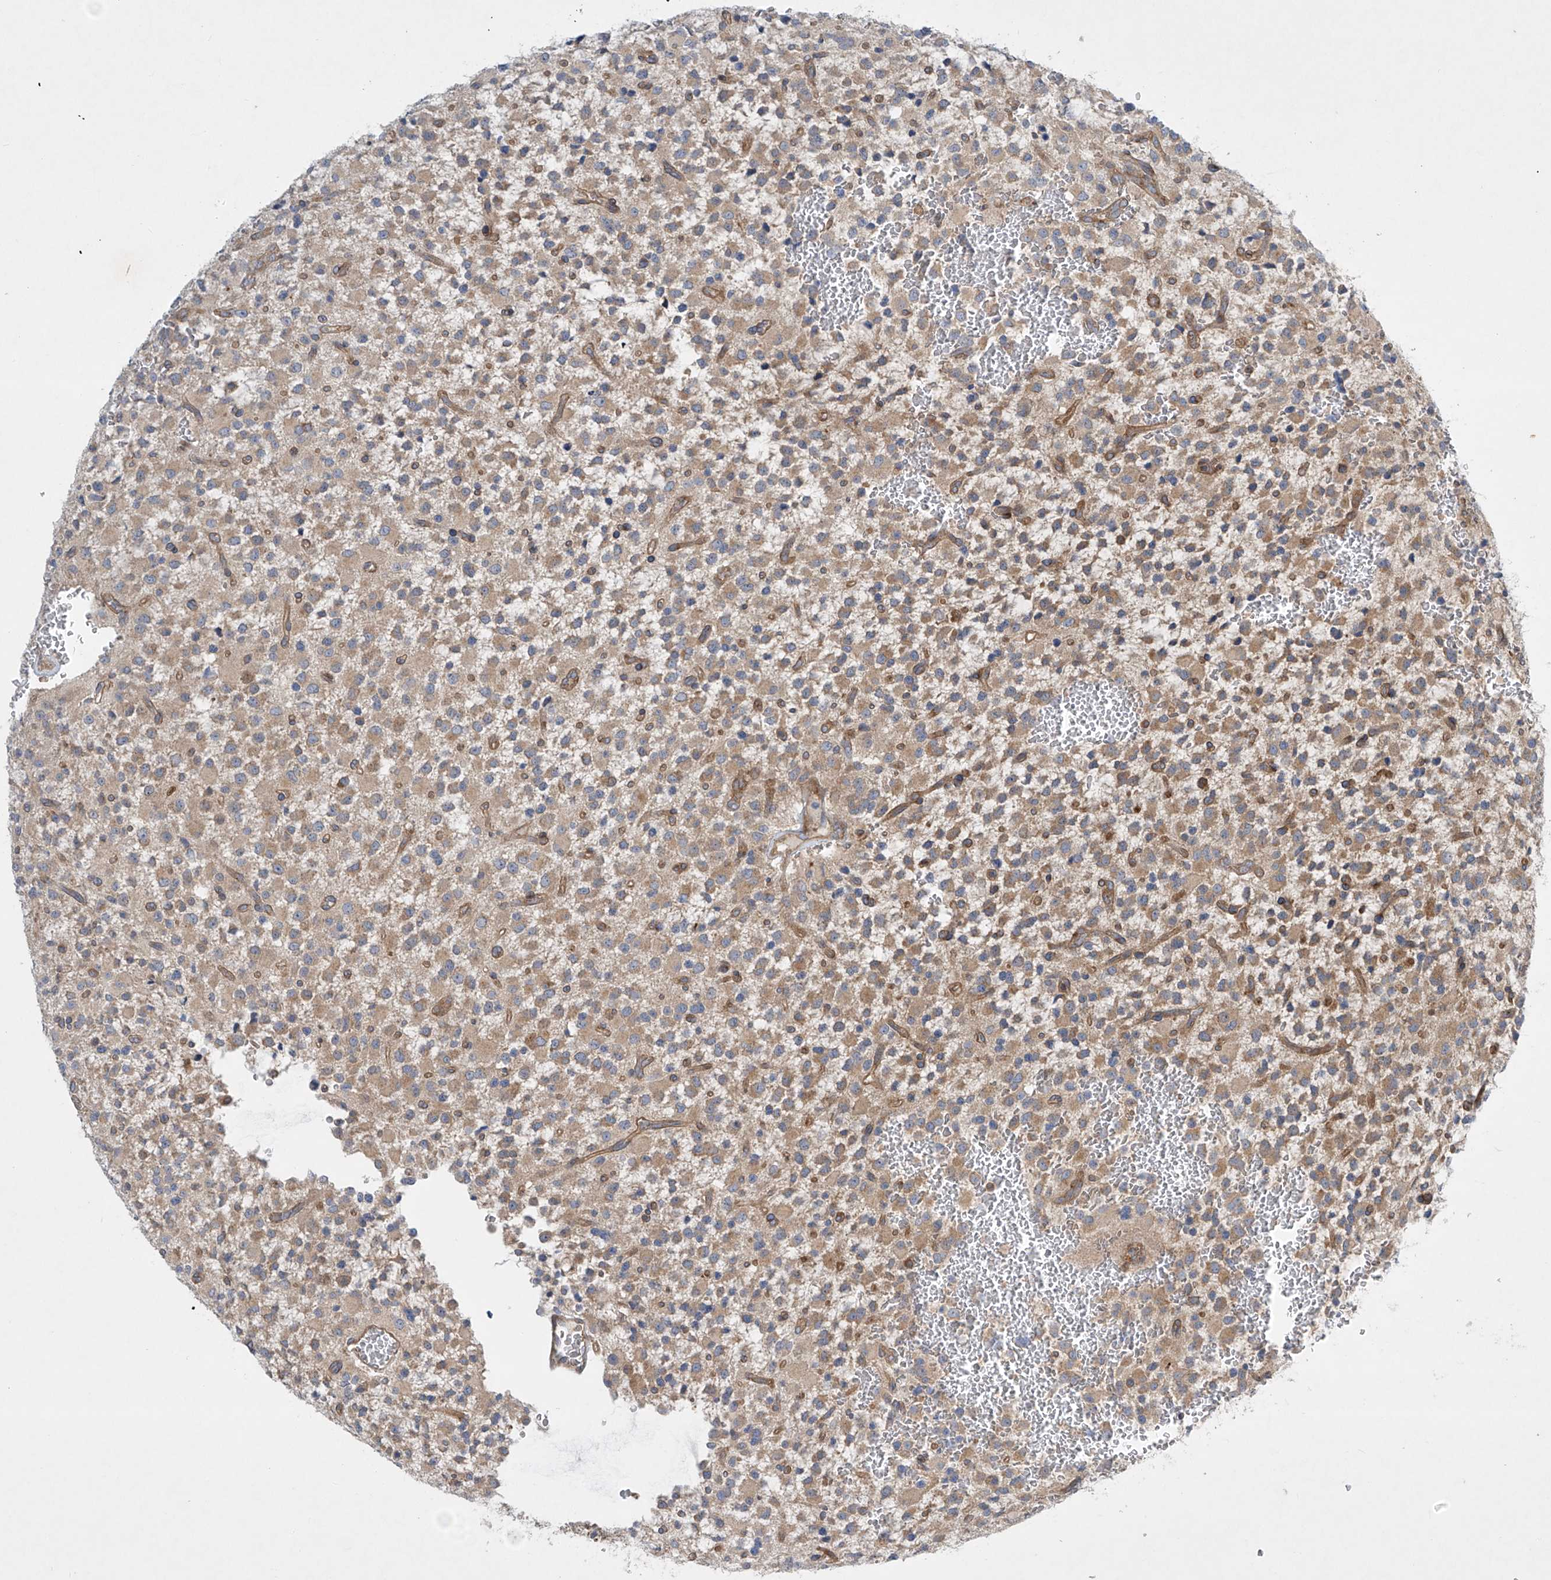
{"staining": {"intensity": "moderate", "quantity": "25%-75%", "location": "cytoplasmic/membranous"}, "tissue": "glioma", "cell_type": "Tumor cells", "image_type": "cancer", "snomed": [{"axis": "morphology", "description": "Glioma, malignant, High grade"}, {"axis": "topography", "description": "Brain"}], "caption": "A photomicrograph of human malignant glioma (high-grade) stained for a protein exhibits moderate cytoplasmic/membranous brown staining in tumor cells. (Stains: DAB (3,3'-diaminobenzidine) in brown, nuclei in blue, Microscopy: brightfield microscopy at high magnification).", "gene": "TJAP1", "patient": {"sex": "male", "age": 34}}